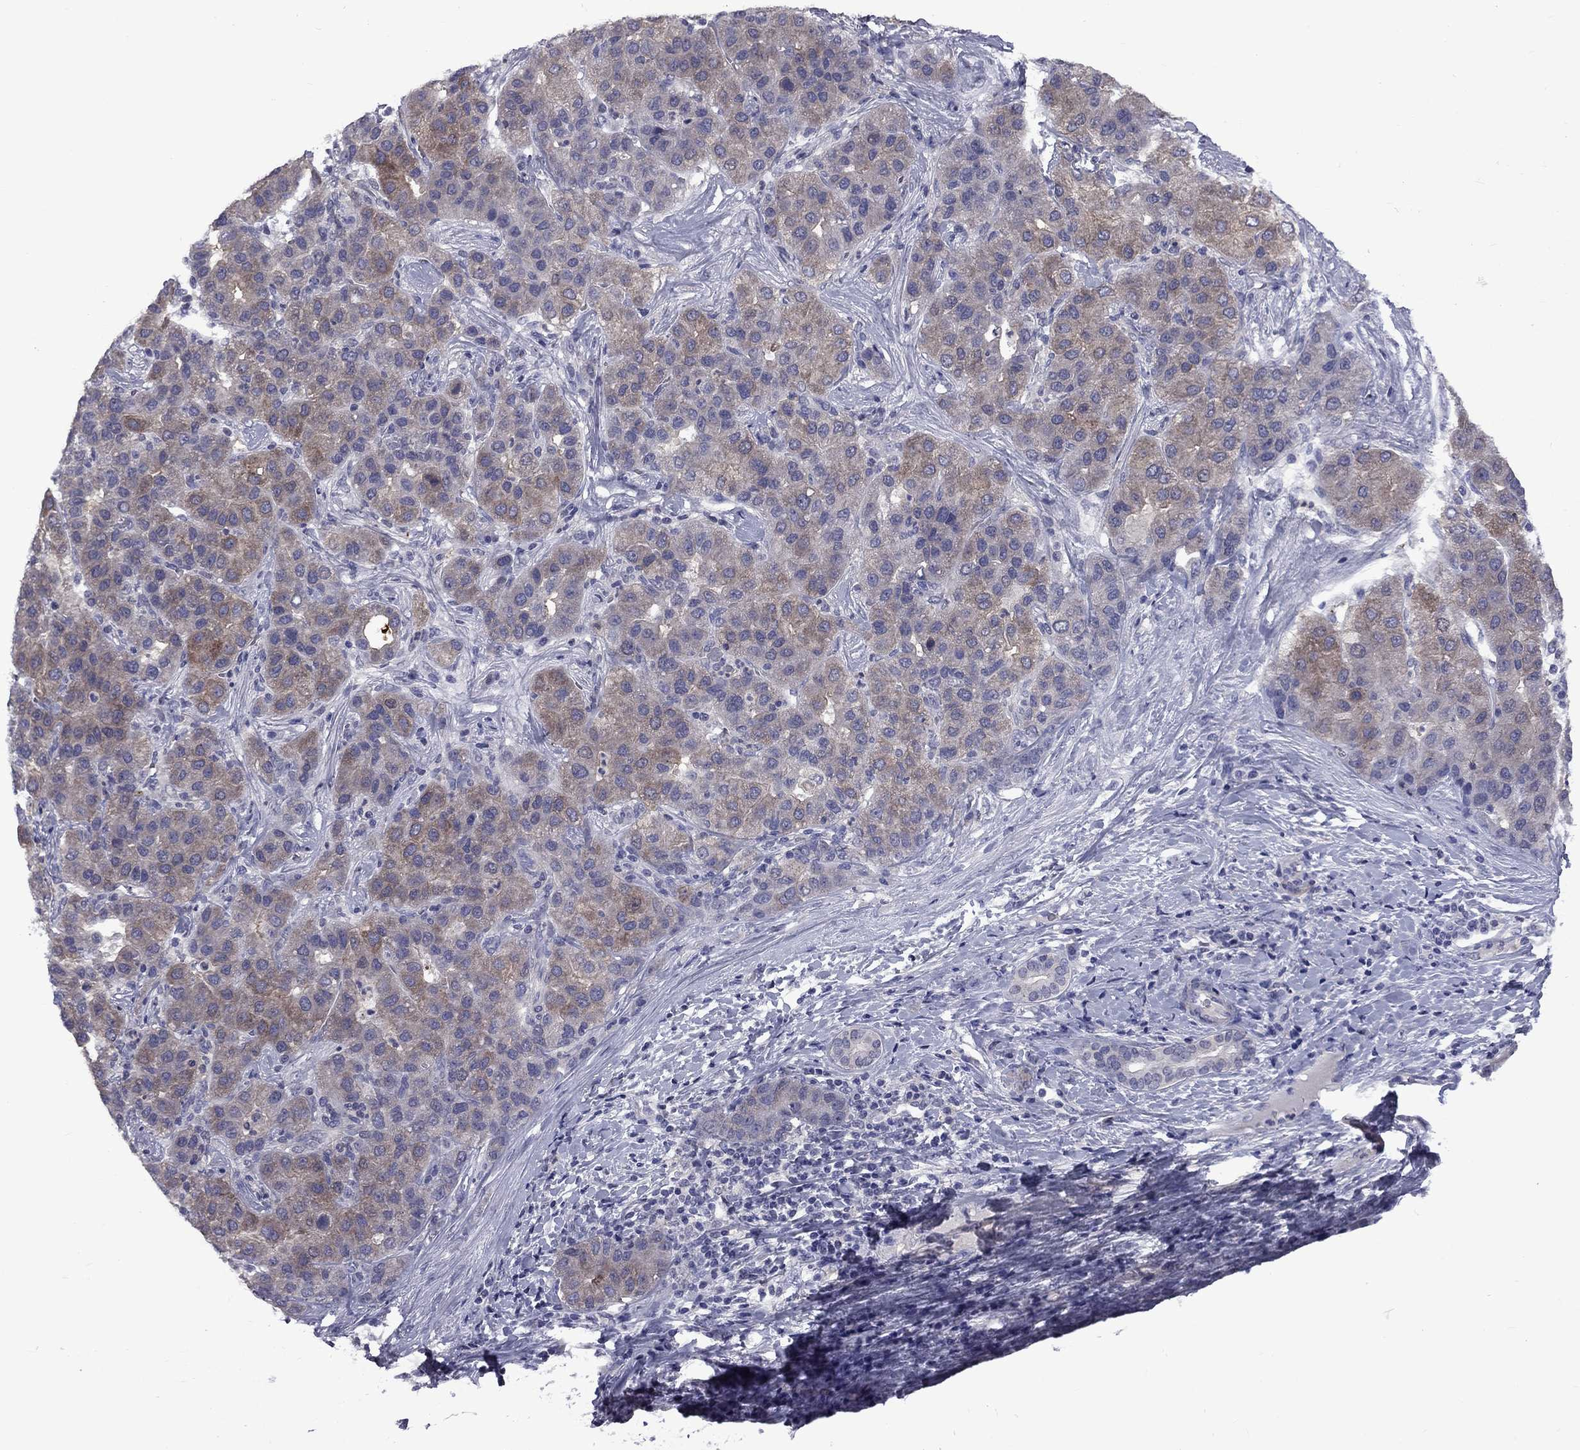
{"staining": {"intensity": "weak", "quantity": "25%-75%", "location": "cytoplasmic/membranous"}, "tissue": "liver cancer", "cell_type": "Tumor cells", "image_type": "cancer", "snomed": [{"axis": "morphology", "description": "Carcinoma, Hepatocellular, NOS"}, {"axis": "topography", "description": "Liver"}], "caption": "Protein analysis of liver cancer (hepatocellular carcinoma) tissue reveals weak cytoplasmic/membranous expression in about 25%-75% of tumor cells.", "gene": "SNTA1", "patient": {"sex": "male", "age": 65}}